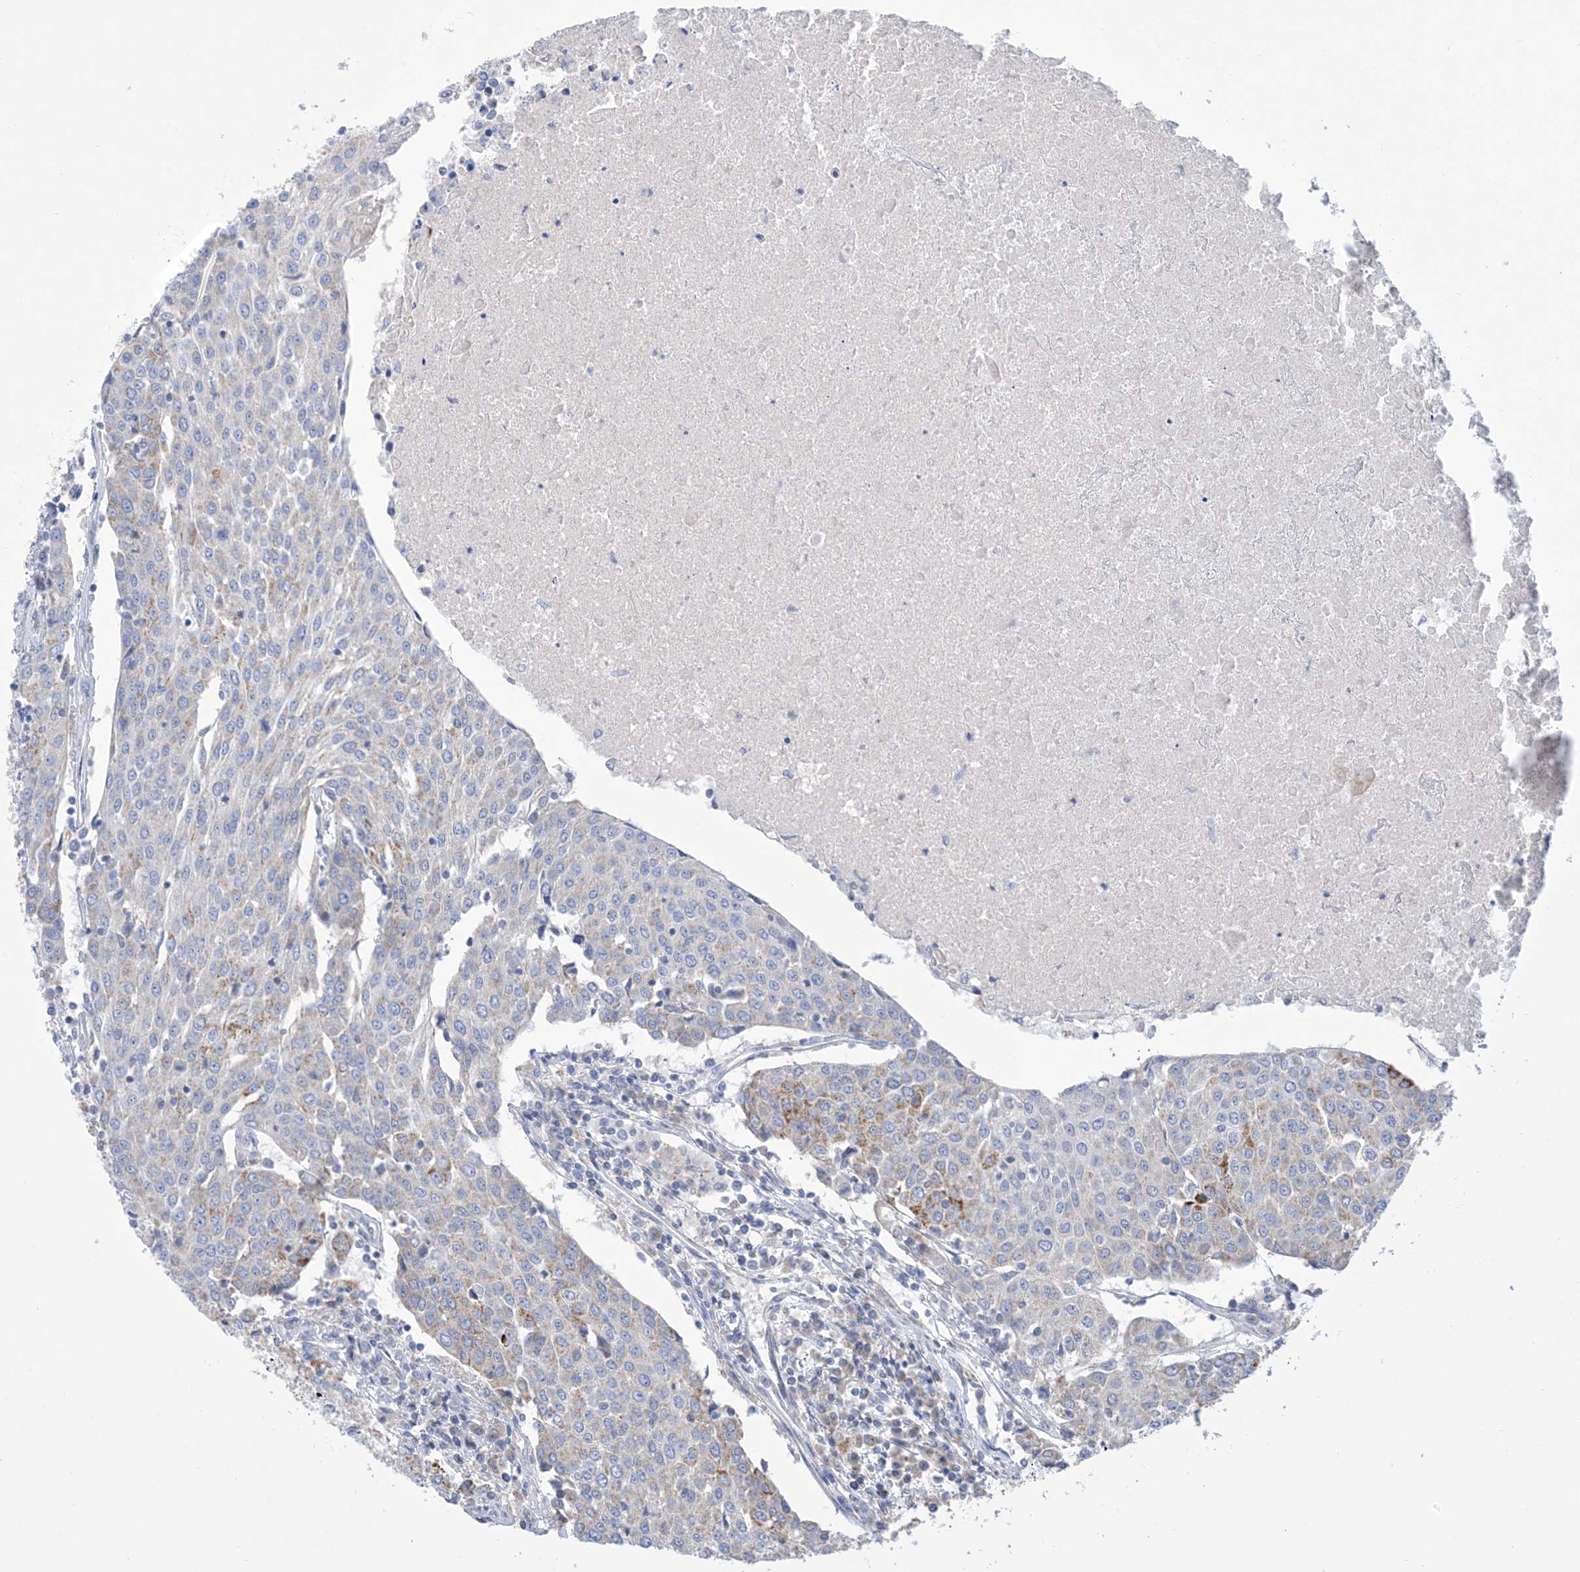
{"staining": {"intensity": "moderate", "quantity": "<25%", "location": "cytoplasmic/membranous"}, "tissue": "urothelial cancer", "cell_type": "Tumor cells", "image_type": "cancer", "snomed": [{"axis": "morphology", "description": "Urothelial carcinoma, High grade"}, {"axis": "topography", "description": "Urinary bladder"}], "caption": "Brown immunohistochemical staining in human urothelial carcinoma (high-grade) displays moderate cytoplasmic/membranous positivity in about <25% of tumor cells.", "gene": "CLEC16A", "patient": {"sex": "female", "age": 85}}